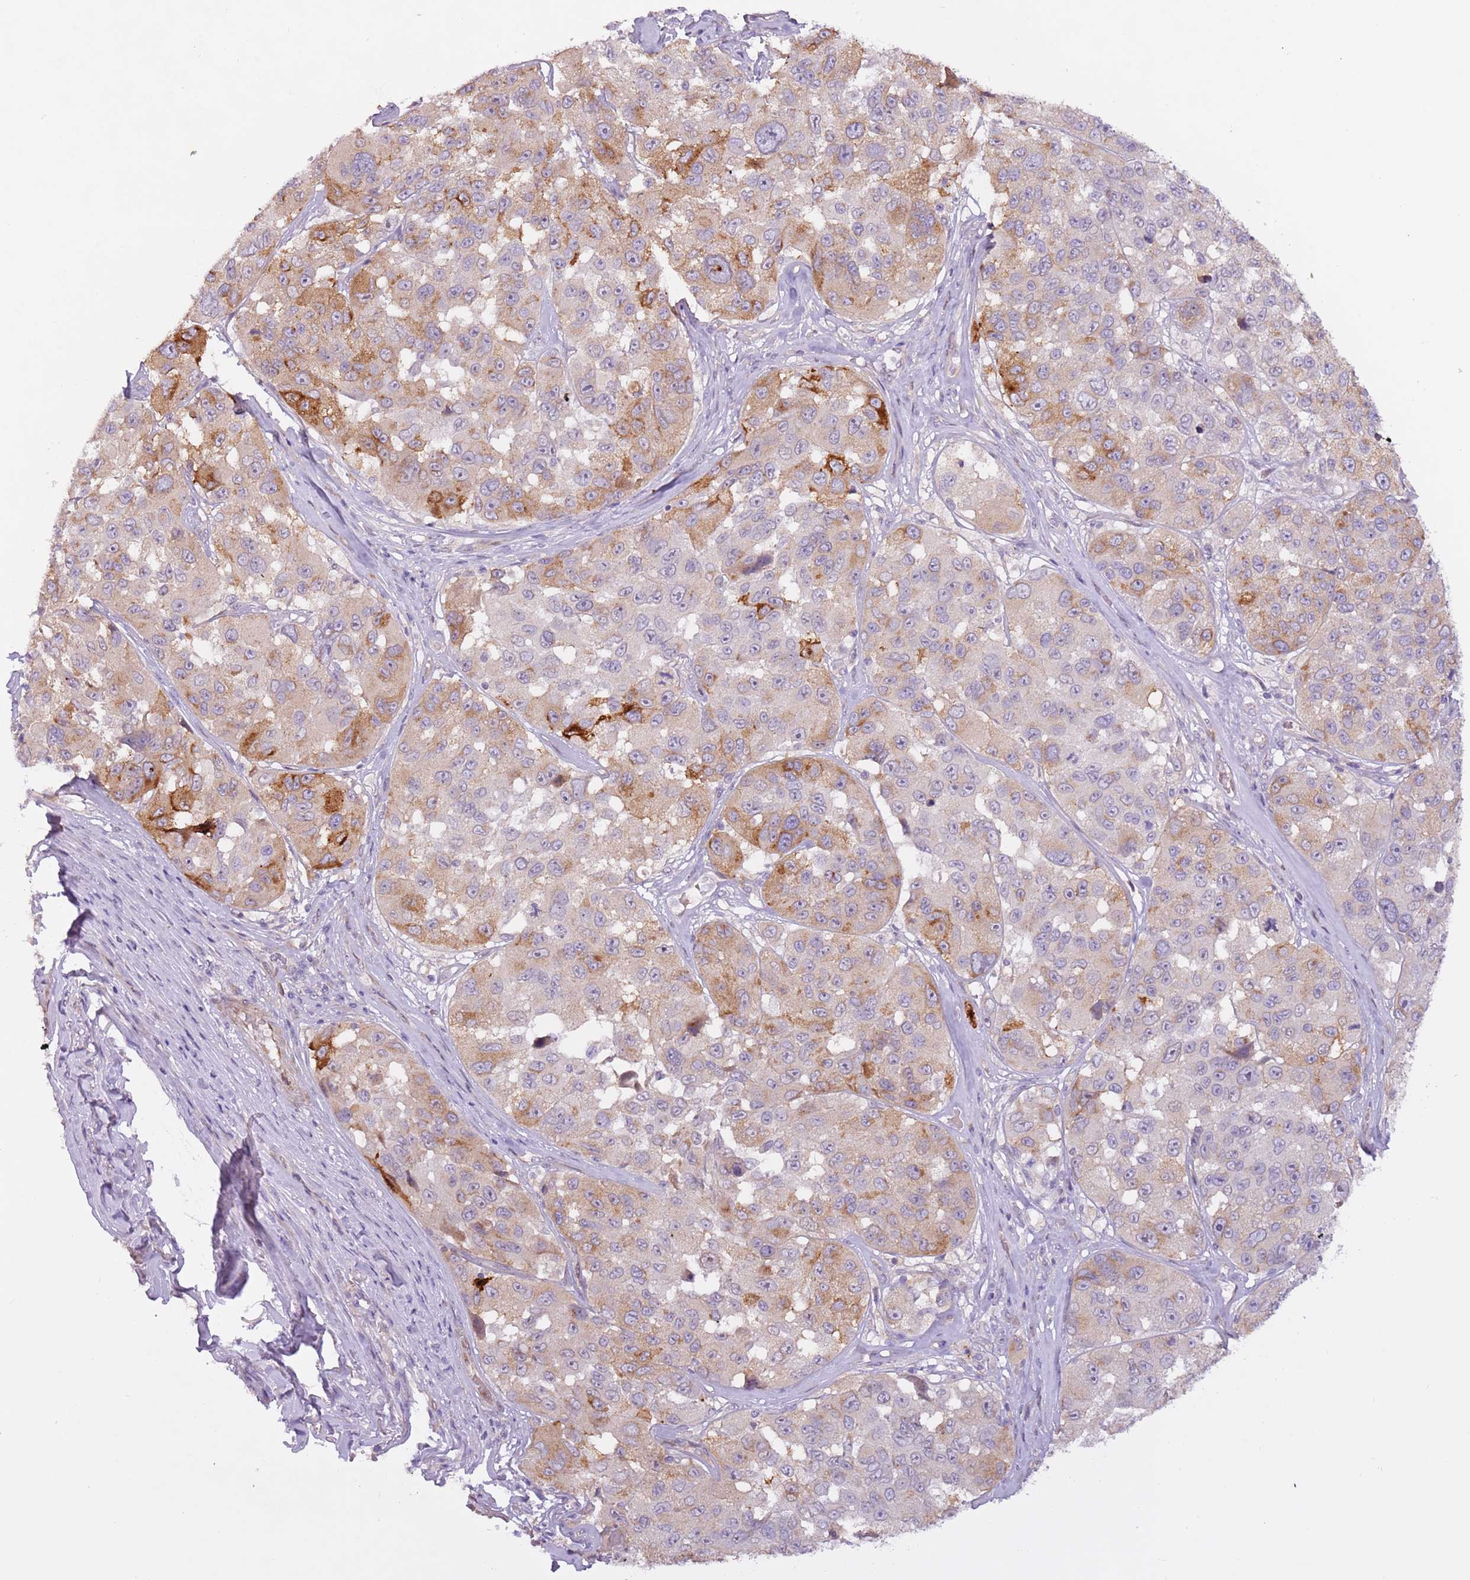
{"staining": {"intensity": "moderate", "quantity": "<25%", "location": "cytoplasmic/membranous"}, "tissue": "melanoma", "cell_type": "Tumor cells", "image_type": "cancer", "snomed": [{"axis": "morphology", "description": "Malignant melanoma, NOS"}, {"axis": "topography", "description": "Skin"}], "caption": "This is an image of immunohistochemistry staining of malignant melanoma, which shows moderate staining in the cytoplasmic/membranous of tumor cells.", "gene": "MRO", "patient": {"sex": "female", "age": 66}}